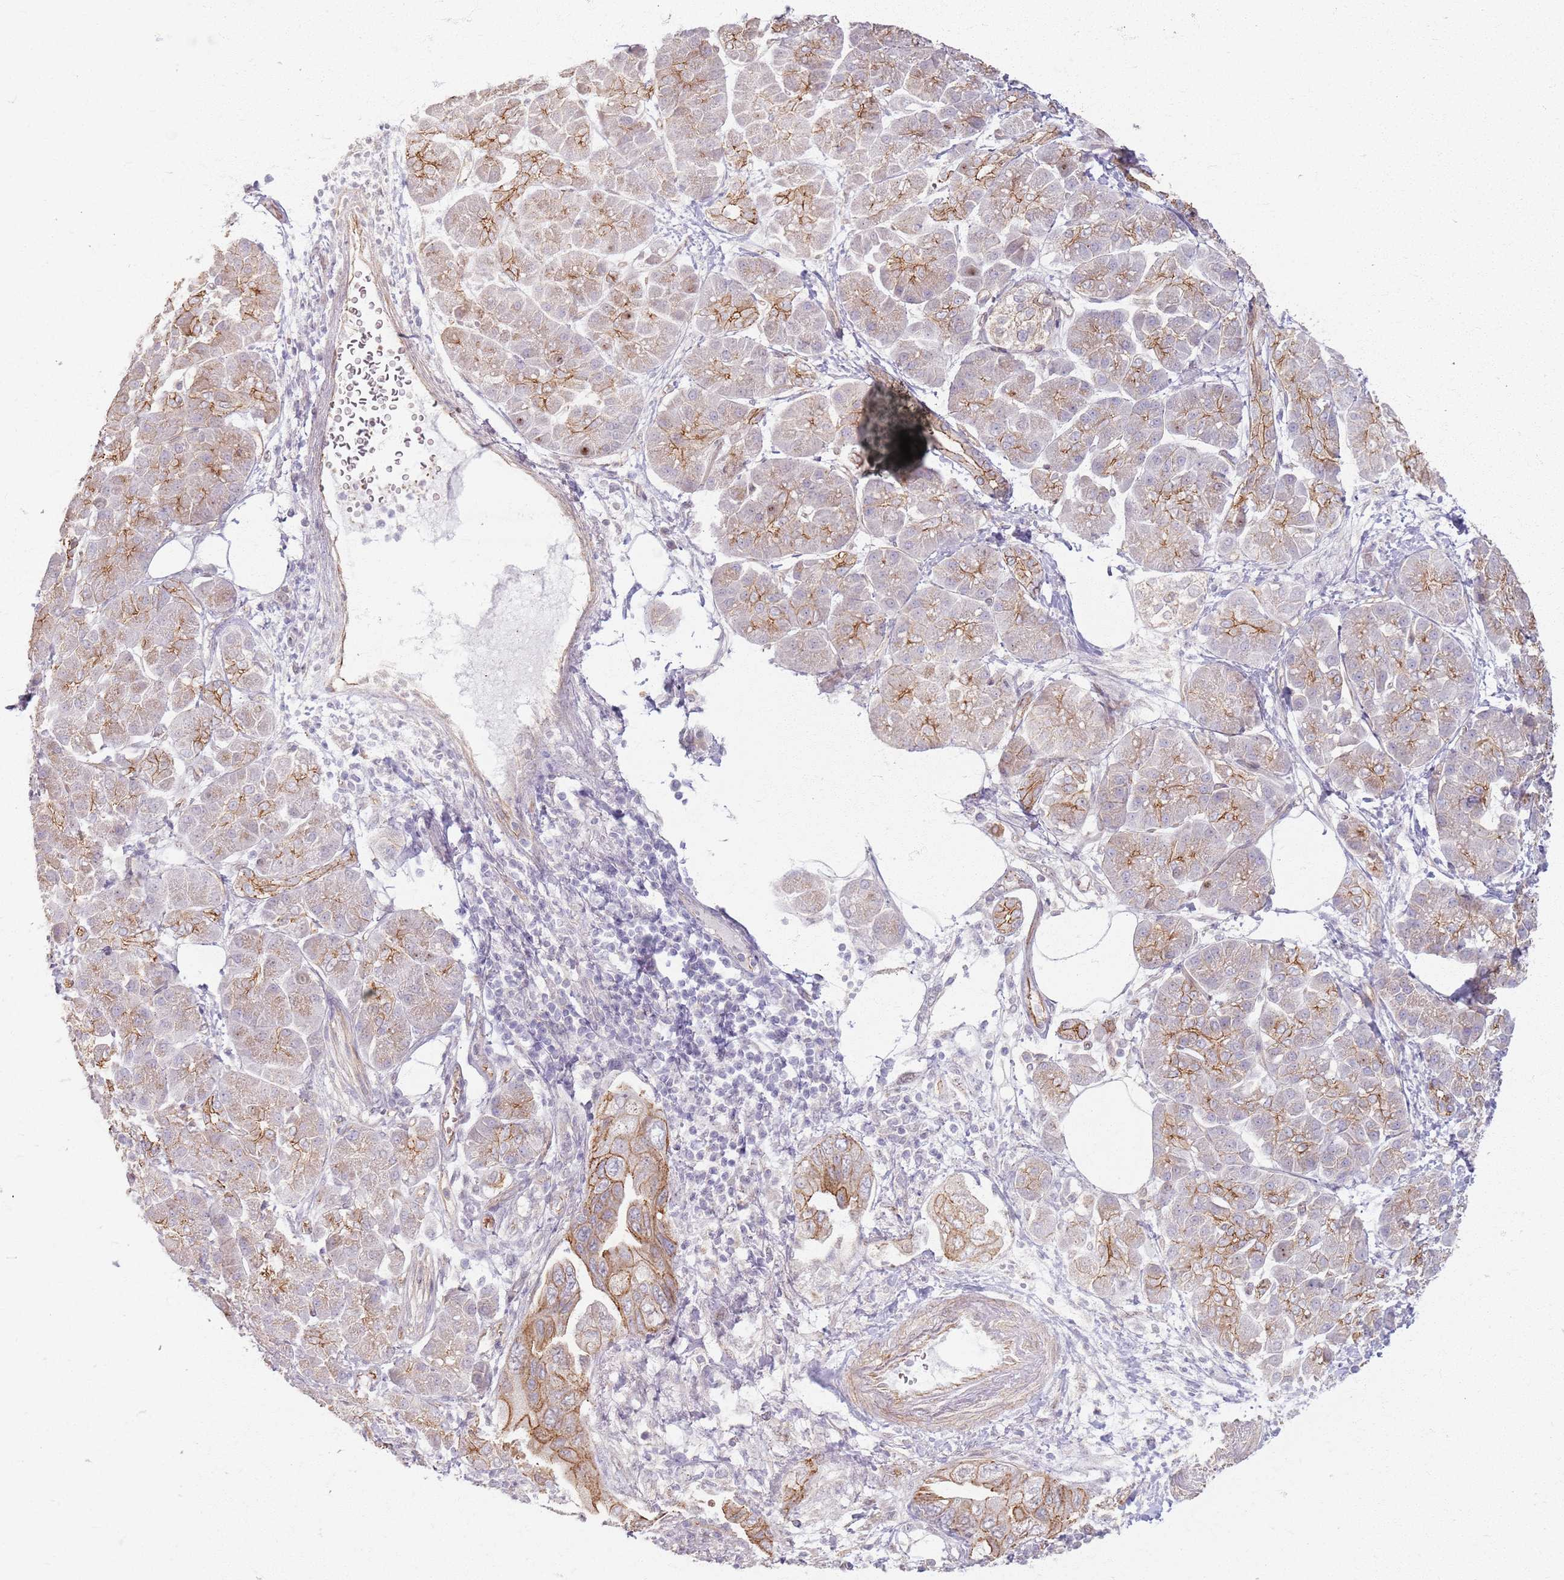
{"staining": {"intensity": "moderate", "quantity": "<25%", "location": "cytoplasmic/membranous"}, "tissue": "pancreatic cancer", "cell_type": "Tumor cells", "image_type": "cancer", "snomed": [{"axis": "morphology", "description": "Adenocarcinoma, NOS"}, {"axis": "topography", "description": "Pancreas"}], "caption": "Pancreatic adenocarcinoma was stained to show a protein in brown. There is low levels of moderate cytoplasmic/membranous expression in about <25% of tumor cells.", "gene": "KCNA5", "patient": {"sex": "female", "age": 73}}